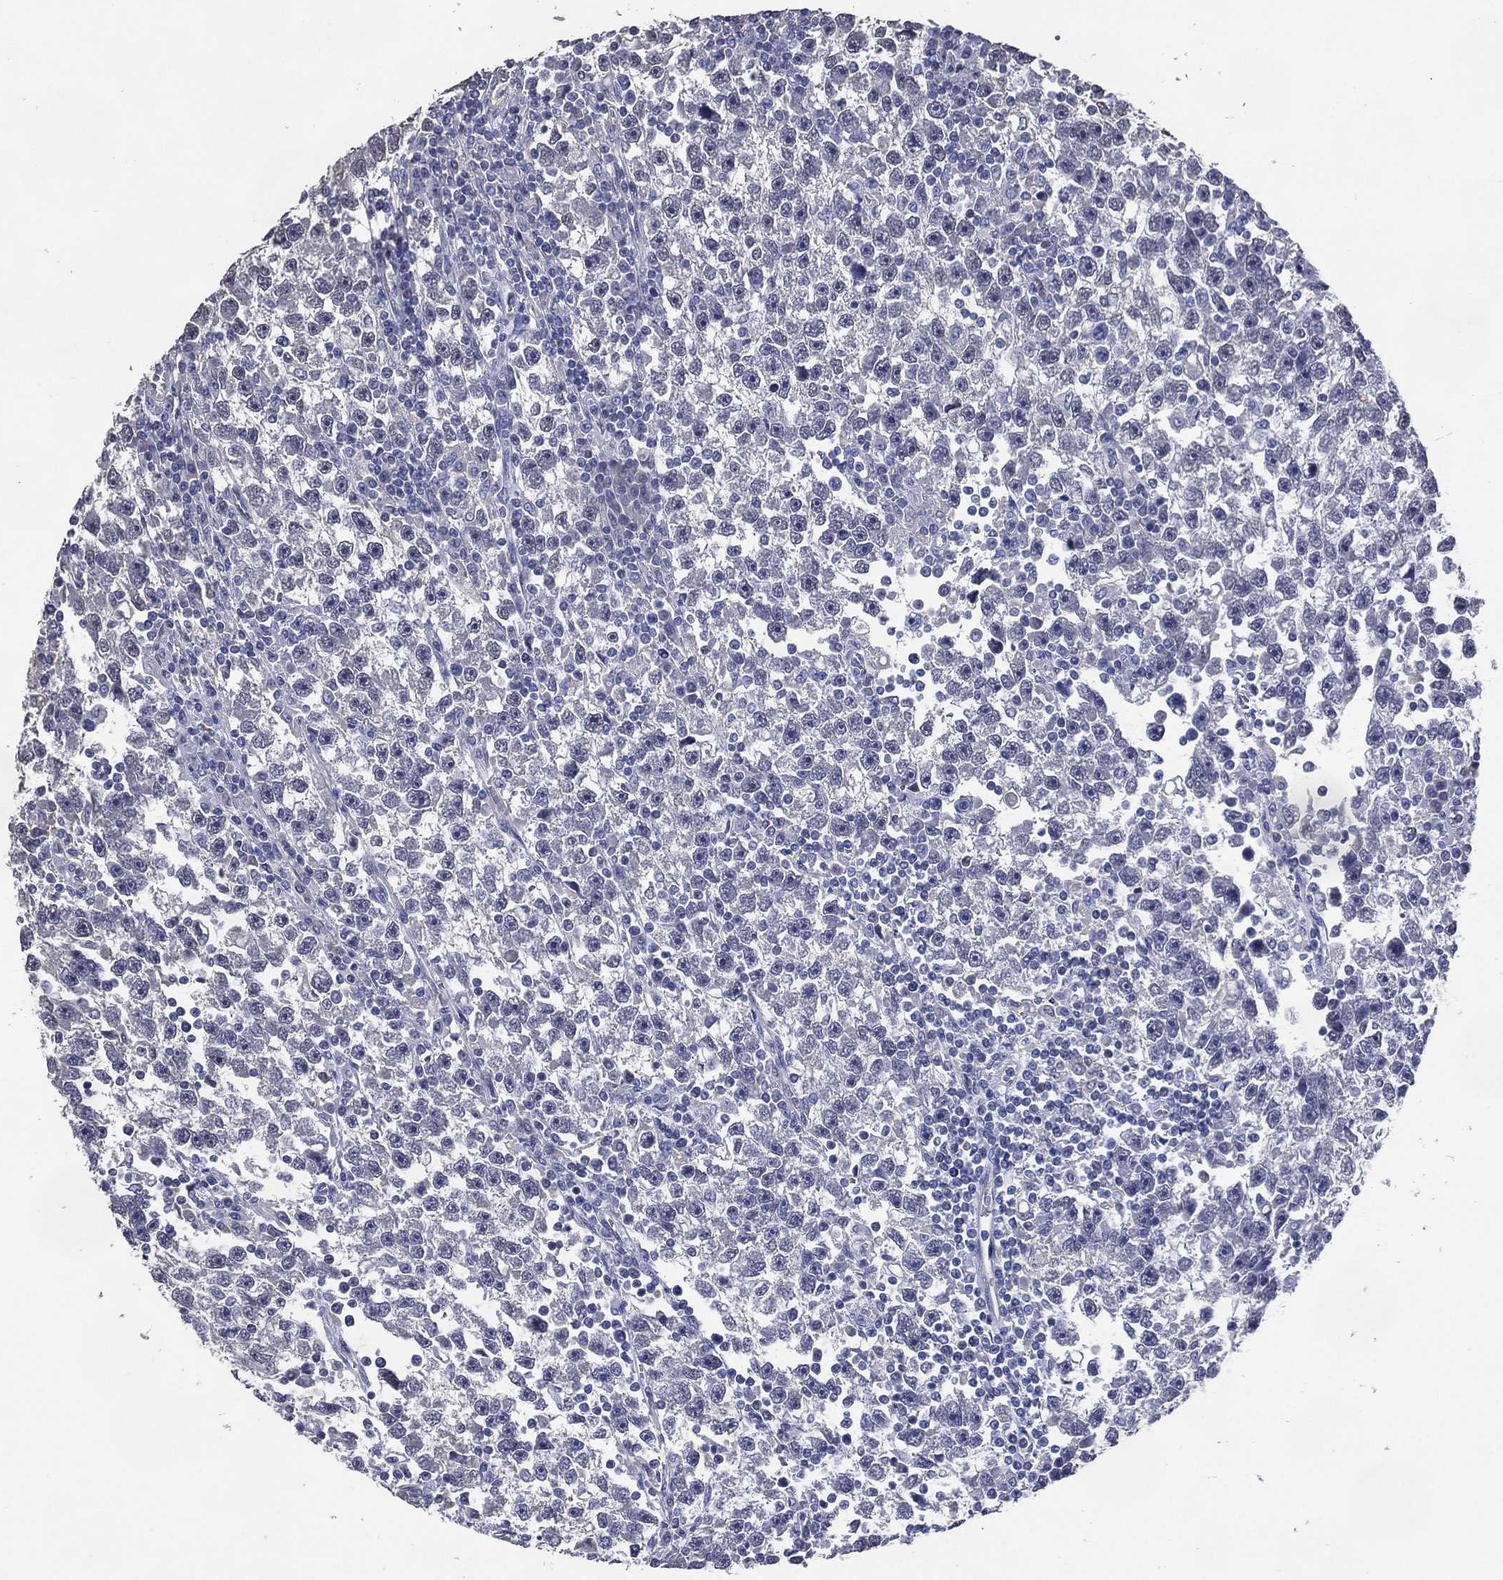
{"staining": {"intensity": "negative", "quantity": "none", "location": "none"}, "tissue": "testis cancer", "cell_type": "Tumor cells", "image_type": "cancer", "snomed": [{"axis": "morphology", "description": "Seminoma, NOS"}, {"axis": "topography", "description": "Testis"}], "caption": "Immunohistochemistry micrograph of neoplastic tissue: testis seminoma stained with DAB reveals no significant protein staining in tumor cells. (Stains: DAB (3,3'-diaminobenzidine) IHC with hematoxylin counter stain, Microscopy: brightfield microscopy at high magnification).", "gene": "AK1", "patient": {"sex": "male", "age": 47}}